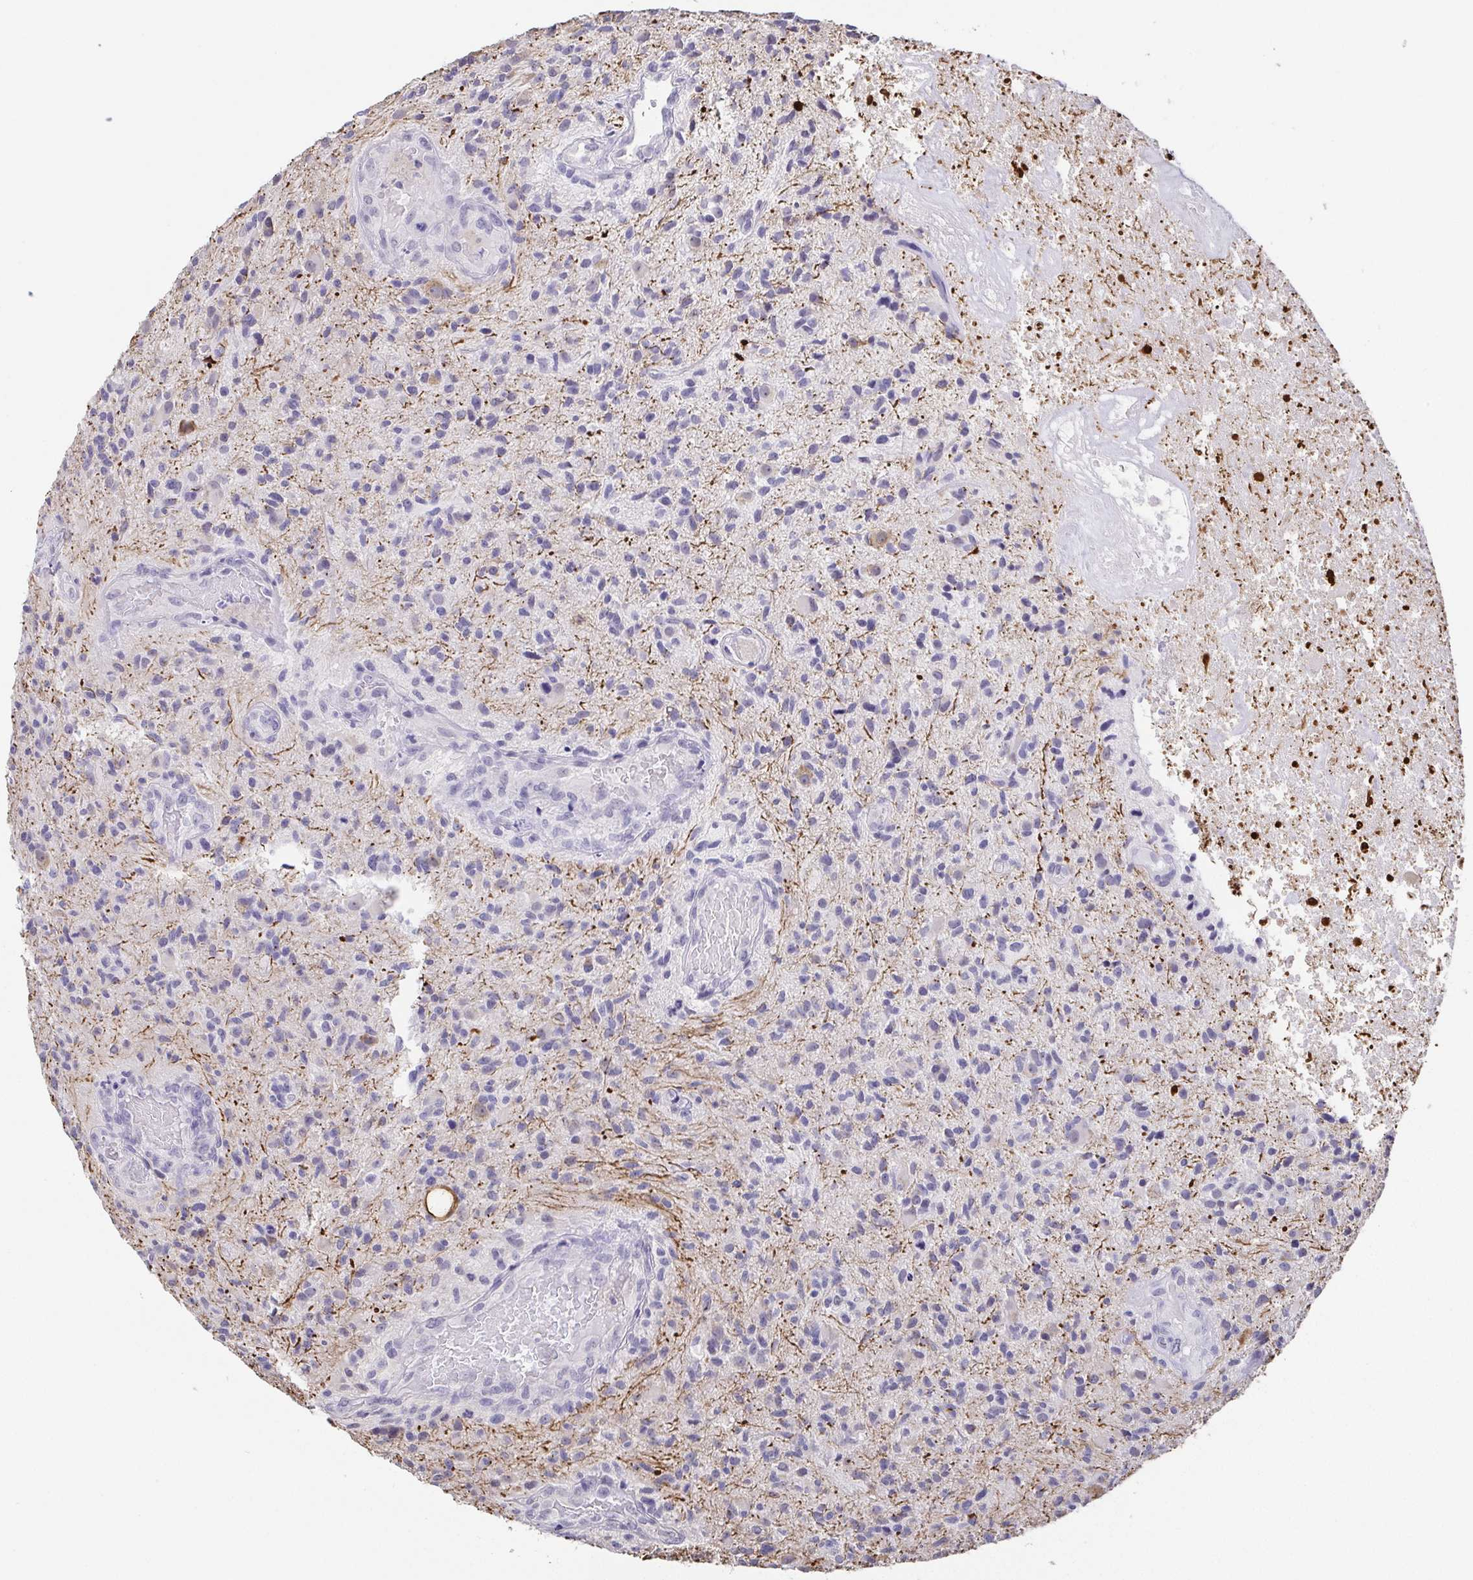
{"staining": {"intensity": "negative", "quantity": "none", "location": "none"}, "tissue": "glioma", "cell_type": "Tumor cells", "image_type": "cancer", "snomed": [{"axis": "morphology", "description": "Glioma, malignant, High grade"}, {"axis": "topography", "description": "Brain"}], "caption": "This is an immunohistochemistry photomicrograph of glioma. There is no expression in tumor cells.", "gene": "NEFH", "patient": {"sex": "male", "age": 55}}